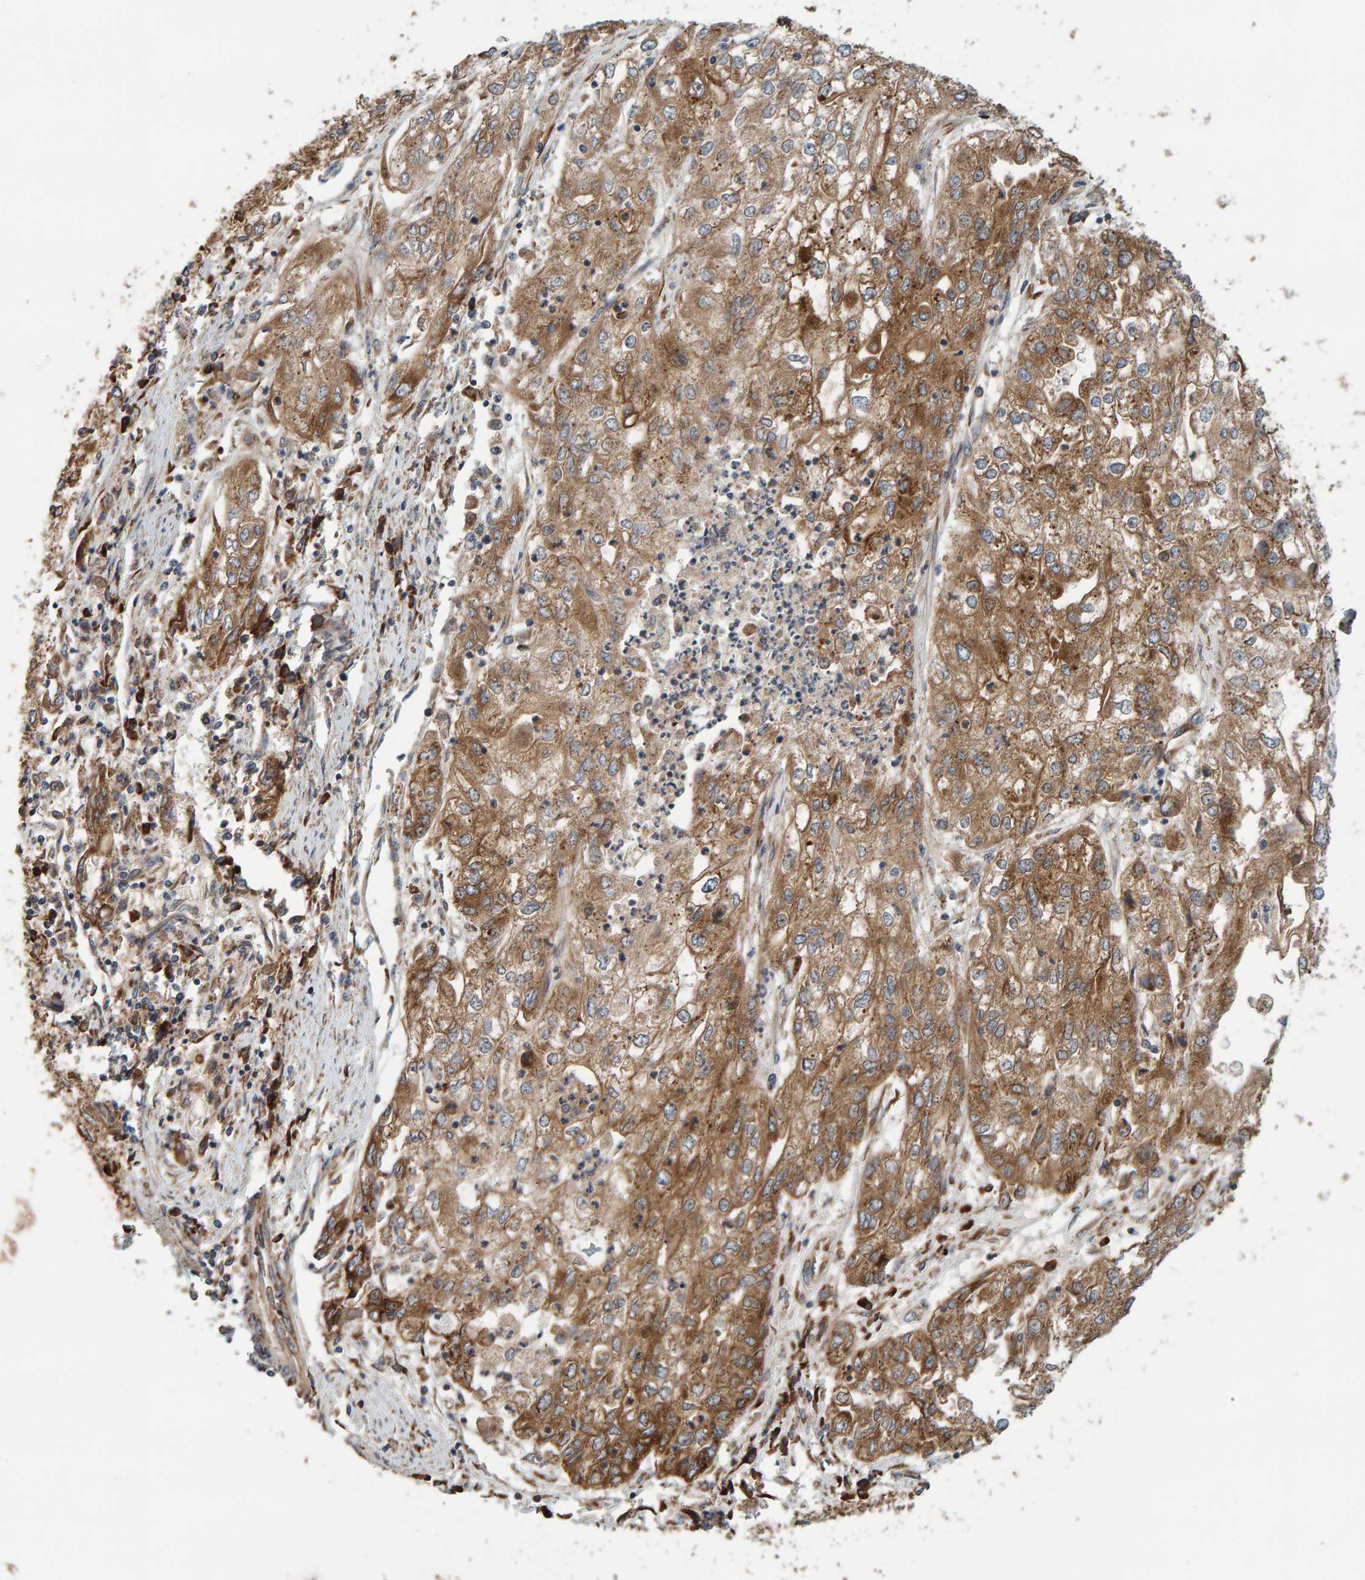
{"staining": {"intensity": "moderate", "quantity": ">75%", "location": "cytoplasmic/membranous"}, "tissue": "endometrial cancer", "cell_type": "Tumor cells", "image_type": "cancer", "snomed": [{"axis": "morphology", "description": "Adenocarcinoma, NOS"}, {"axis": "topography", "description": "Endometrium"}], "caption": "Adenocarcinoma (endometrial) stained for a protein shows moderate cytoplasmic/membranous positivity in tumor cells.", "gene": "BAIAP2", "patient": {"sex": "female", "age": 49}}